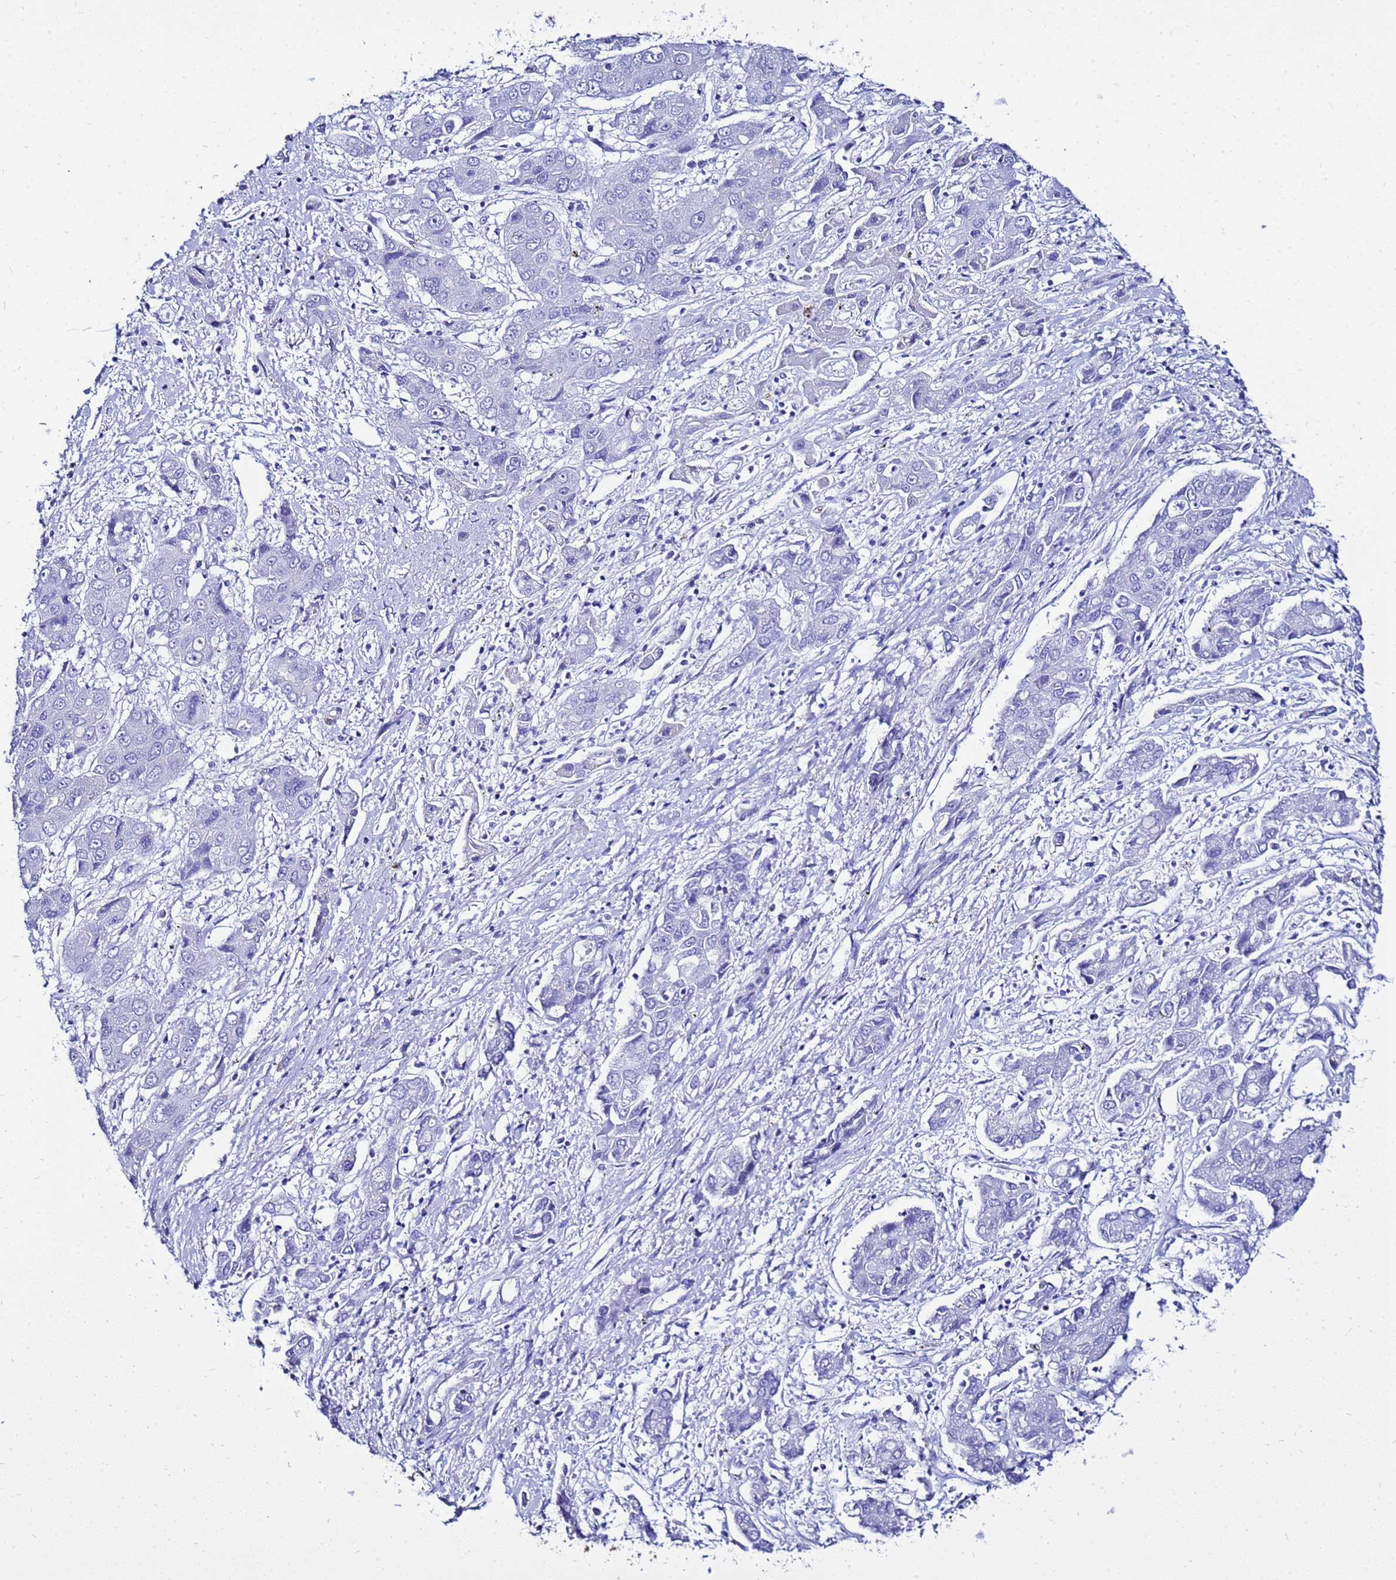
{"staining": {"intensity": "negative", "quantity": "none", "location": "none"}, "tissue": "liver cancer", "cell_type": "Tumor cells", "image_type": "cancer", "snomed": [{"axis": "morphology", "description": "Cholangiocarcinoma"}, {"axis": "topography", "description": "Liver"}], "caption": "Liver cancer stained for a protein using immunohistochemistry (IHC) displays no expression tumor cells.", "gene": "LIPF", "patient": {"sex": "male", "age": 67}}